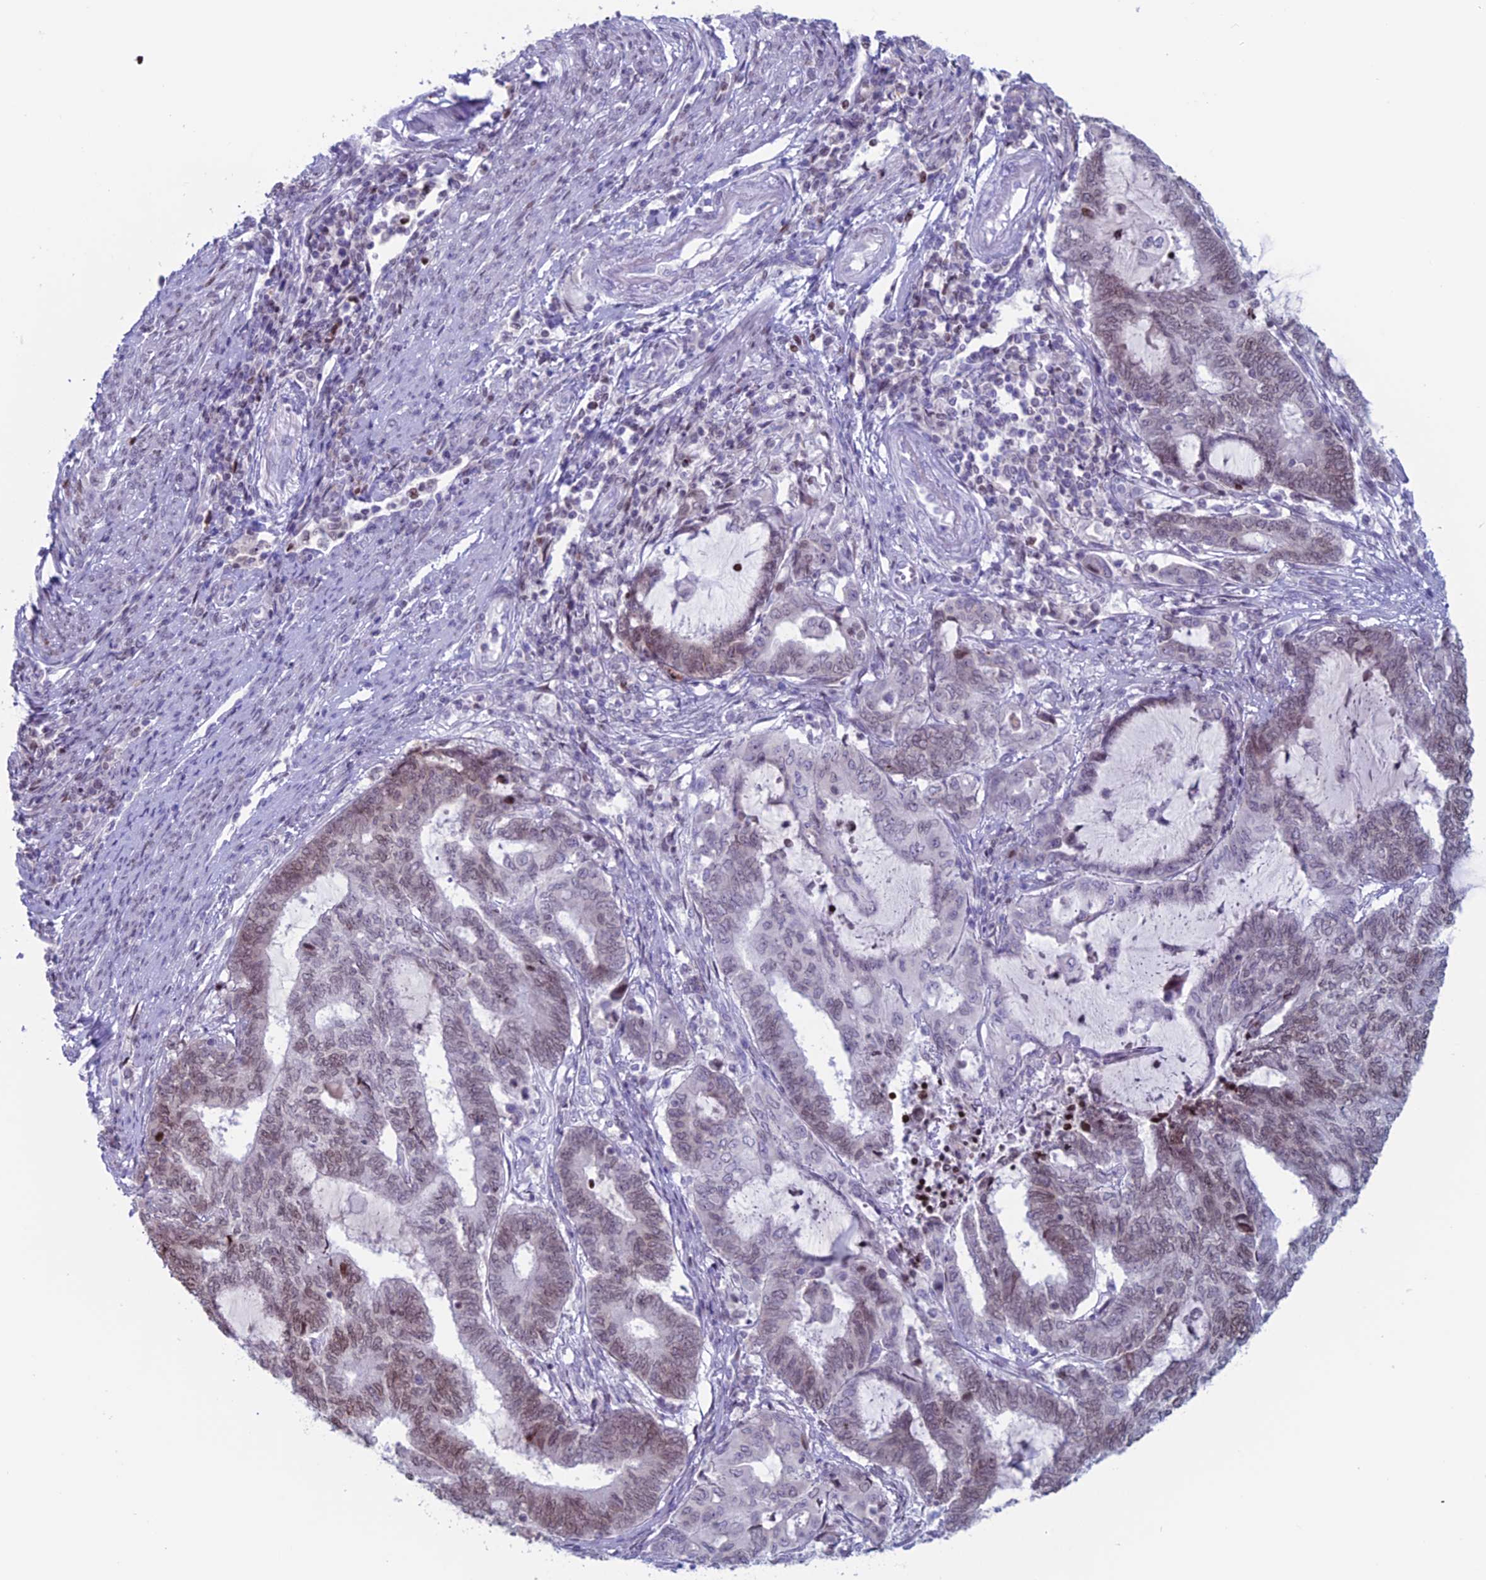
{"staining": {"intensity": "weak", "quantity": "25%-75%", "location": "nuclear"}, "tissue": "endometrial cancer", "cell_type": "Tumor cells", "image_type": "cancer", "snomed": [{"axis": "morphology", "description": "Adenocarcinoma, NOS"}, {"axis": "topography", "description": "Uterus"}, {"axis": "topography", "description": "Endometrium"}], "caption": "High-power microscopy captured an immunohistochemistry (IHC) micrograph of endometrial cancer (adenocarcinoma), revealing weak nuclear expression in approximately 25%-75% of tumor cells.", "gene": "CERS6", "patient": {"sex": "female", "age": 70}}